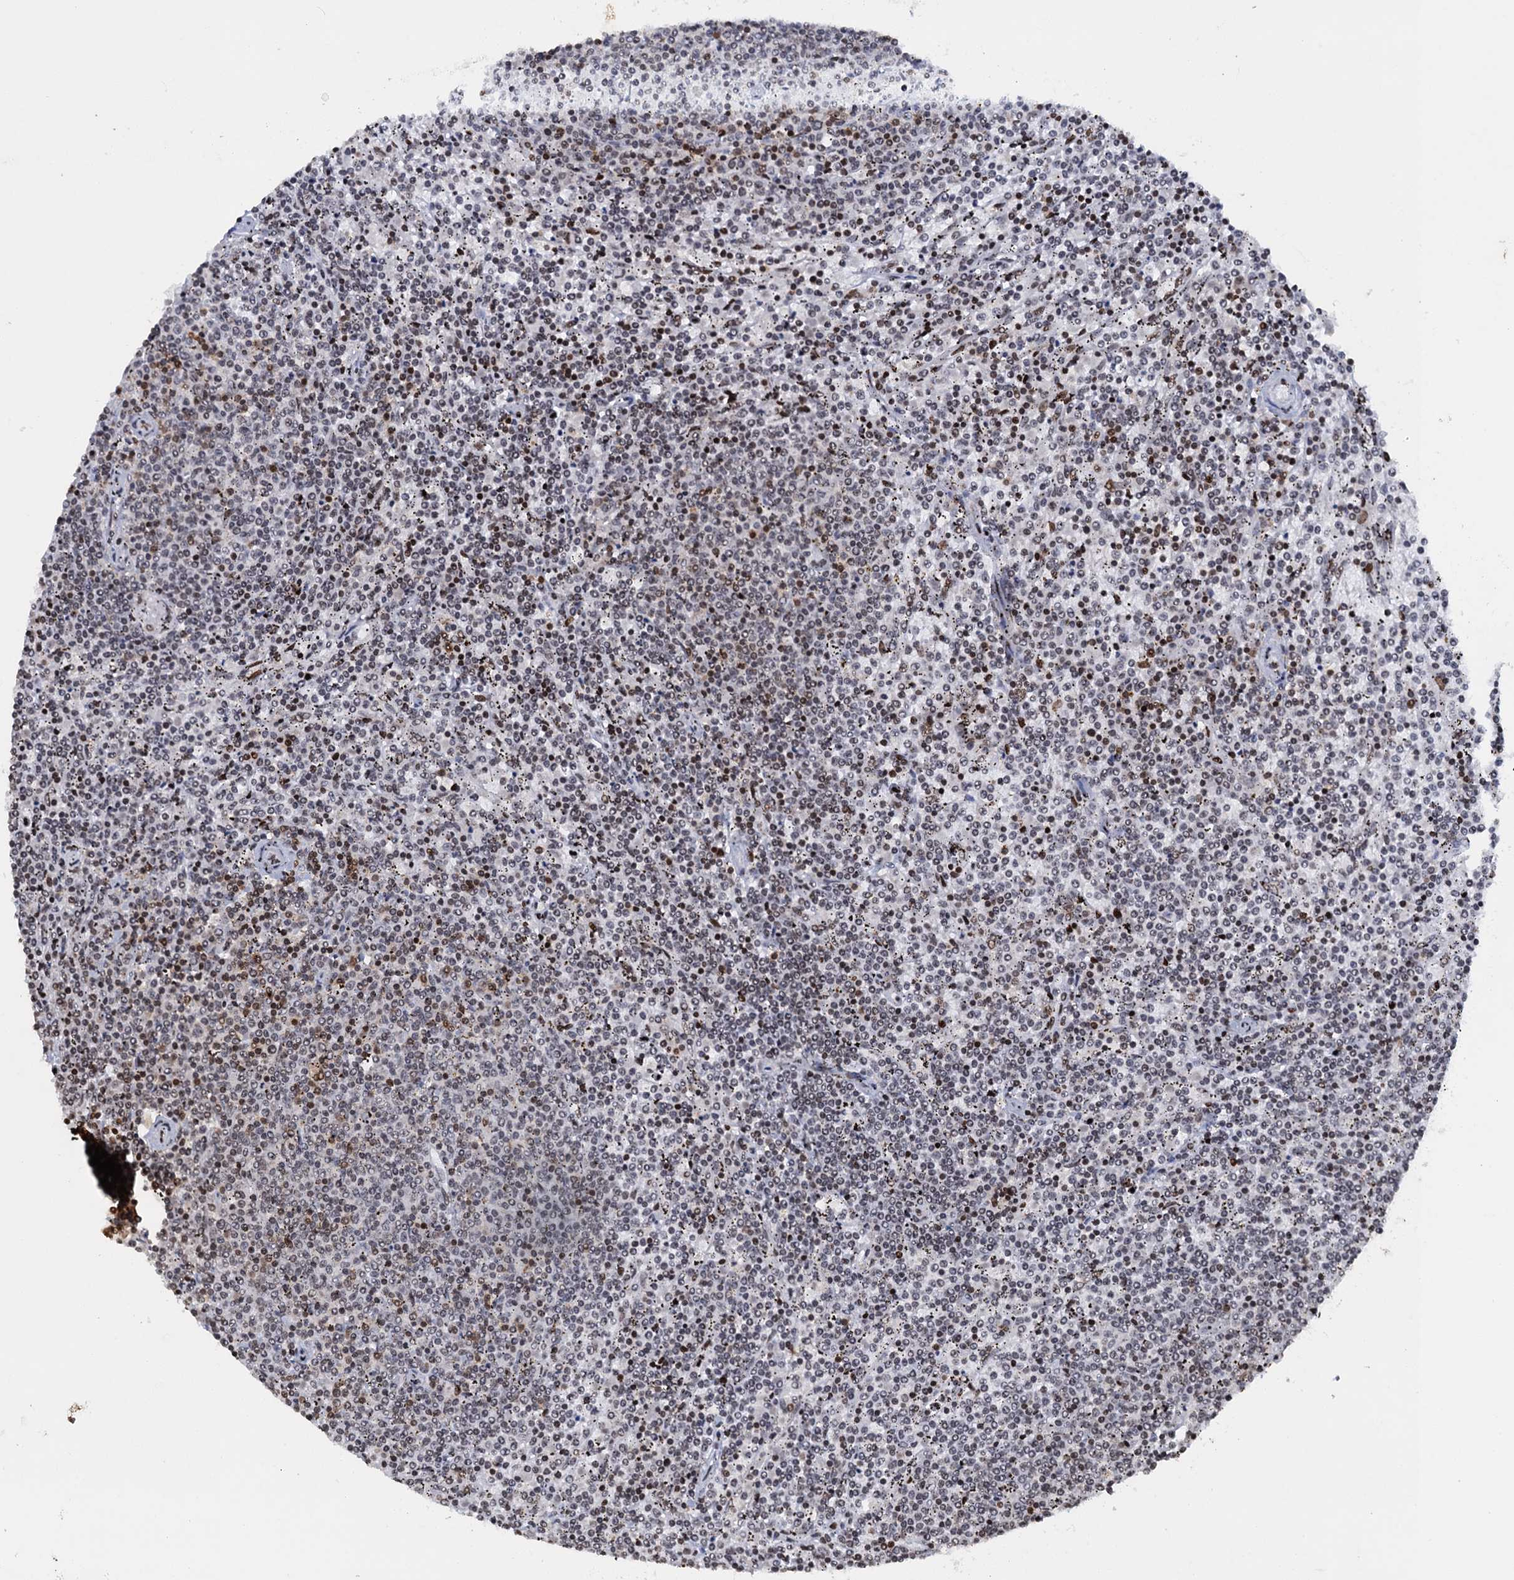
{"staining": {"intensity": "negative", "quantity": "none", "location": "none"}, "tissue": "lymphoma", "cell_type": "Tumor cells", "image_type": "cancer", "snomed": [{"axis": "morphology", "description": "Malignant lymphoma, non-Hodgkin's type, Low grade"}, {"axis": "topography", "description": "Spleen"}], "caption": "Human lymphoma stained for a protein using immunohistochemistry (IHC) displays no positivity in tumor cells.", "gene": "FYB1", "patient": {"sex": "female", "age": 50}}